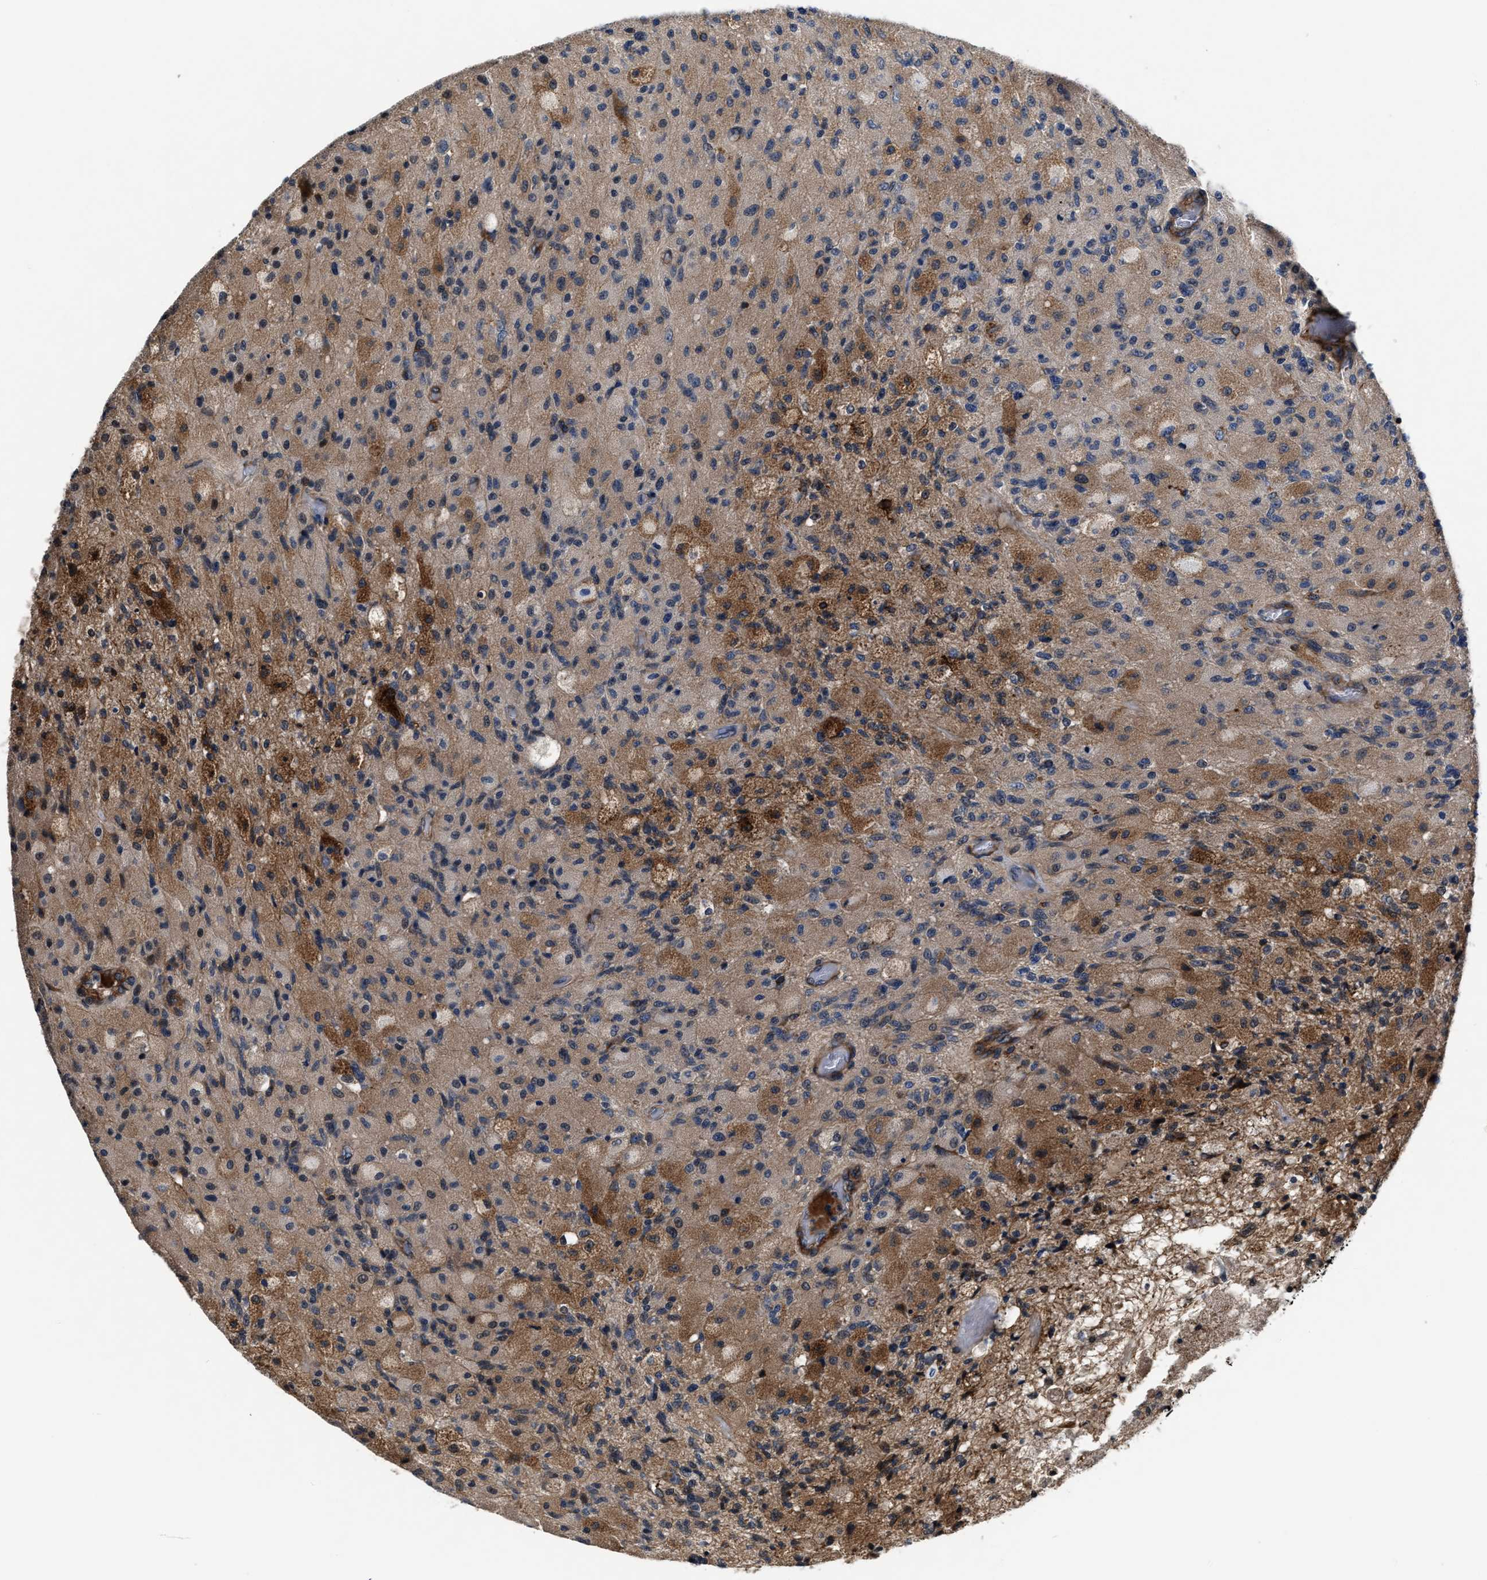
{"staining": {"intensity": "moderate", "quantity": ">75%", "location": "cytoplasmic/membranous"}, "tissue": "glioma", "cell_type": "Tumor cells", "image_type": "cancer", "snomed": [{"axis": "morphology", "description": "Normal tissue, NOS"}, {"axis": "morphology", "description": "Glioma, malignant, High grade"}, {"axis": "topography", "description": "Cerebral cortex"}], "caption": "Protein expression analysis of high-grade glioma (malignant) displays moderate cytoplasmic/membranous positivity in approximately >75% of tumor cells.", "gene": "SLC12A2", "patient": {"sex": "male", "age": 77}}